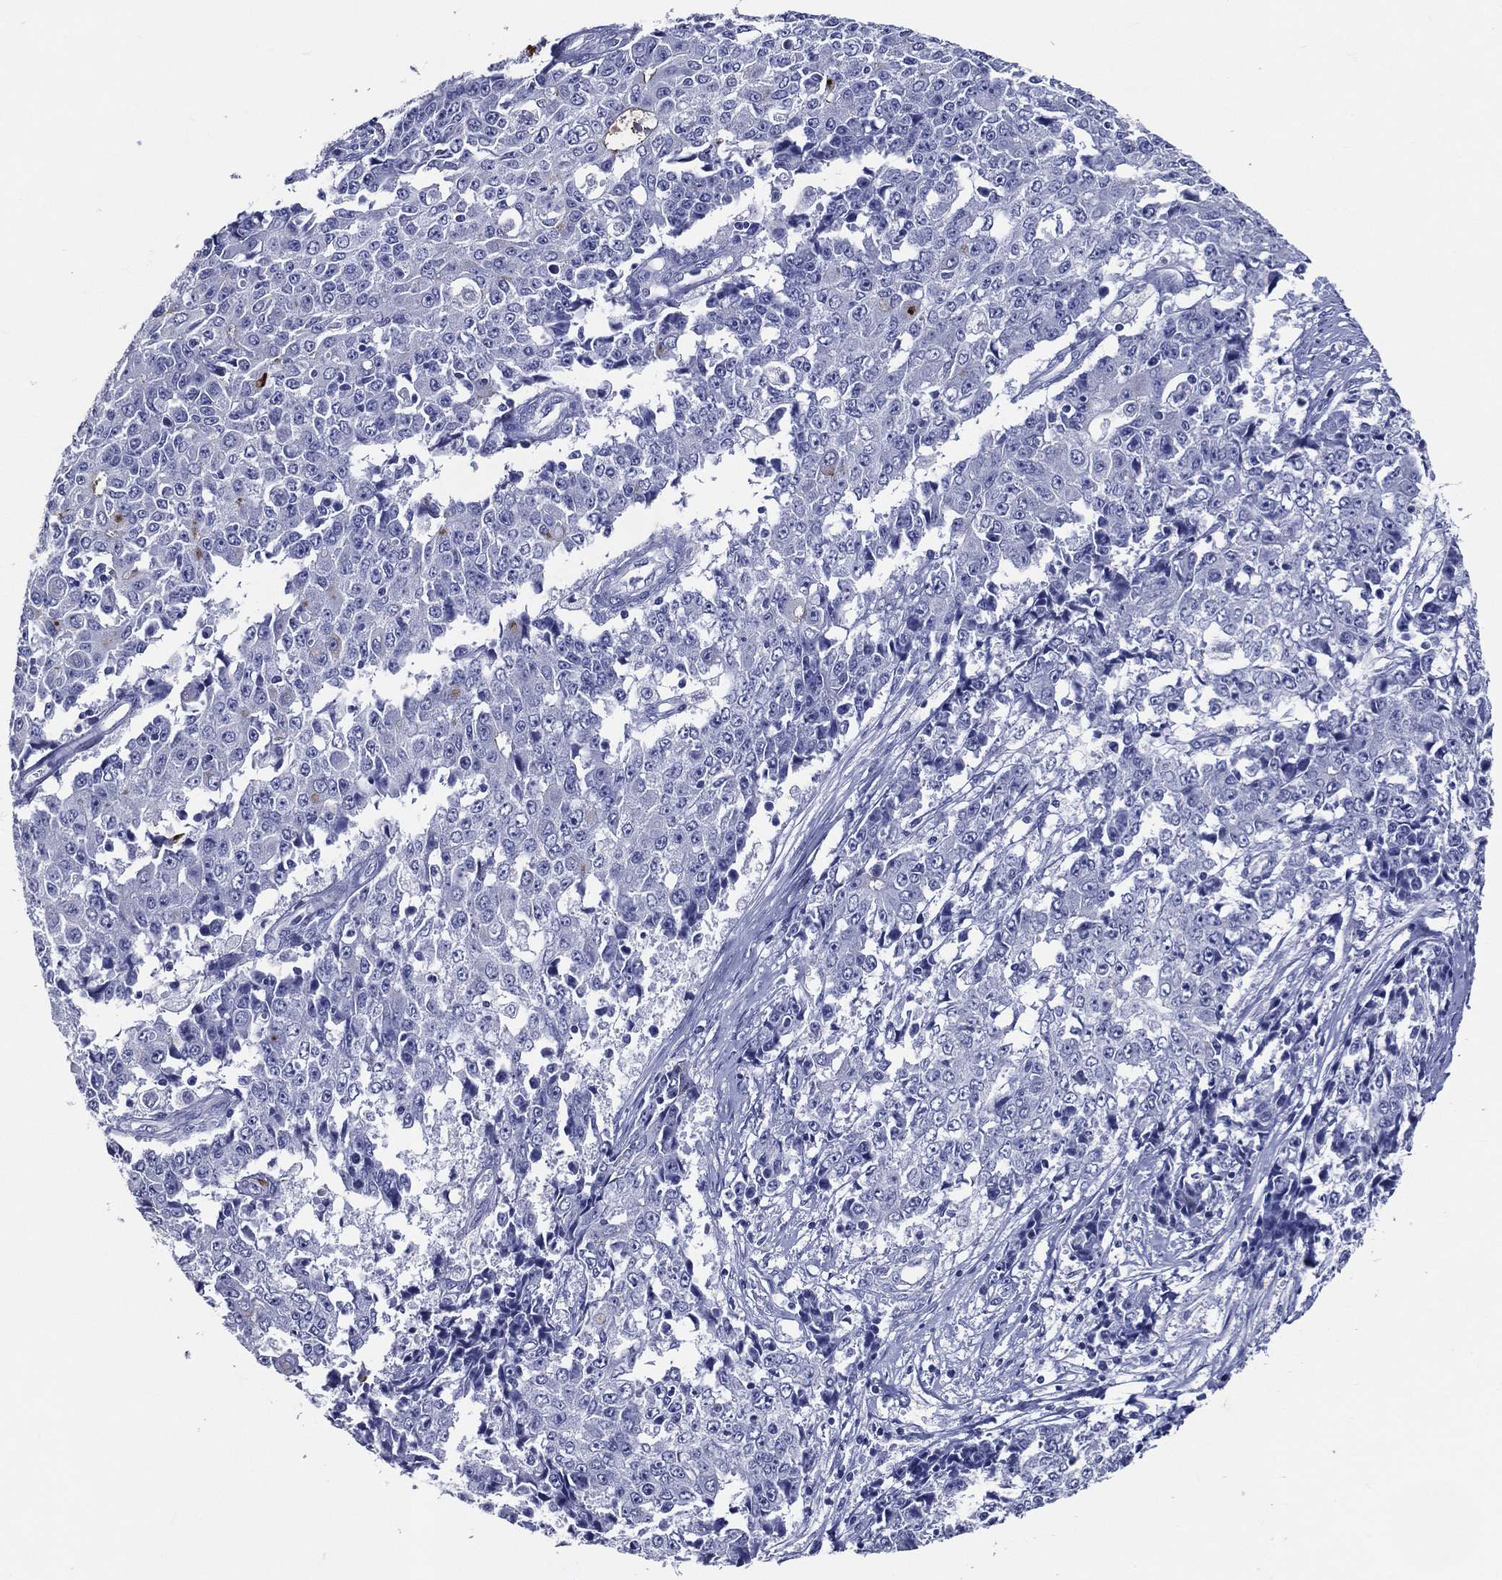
{"staining": {"intensity": "negative", "quantity": "none", "location": "none"}, "tissue": "ovarian cancer", "cell_type": "Tumor cells", "image_type": "cancer", "snomed": [{"axis": "morphology", "description": "Carcinoma, endometroid"}, {"axis": "topography", "description": "Ovary"}], "caption": "Tumor cells show no significant expression in ovarian endometroid carcinoma.", "gene": "ACE2", "patient": {"sex": "female", "age": 42}}